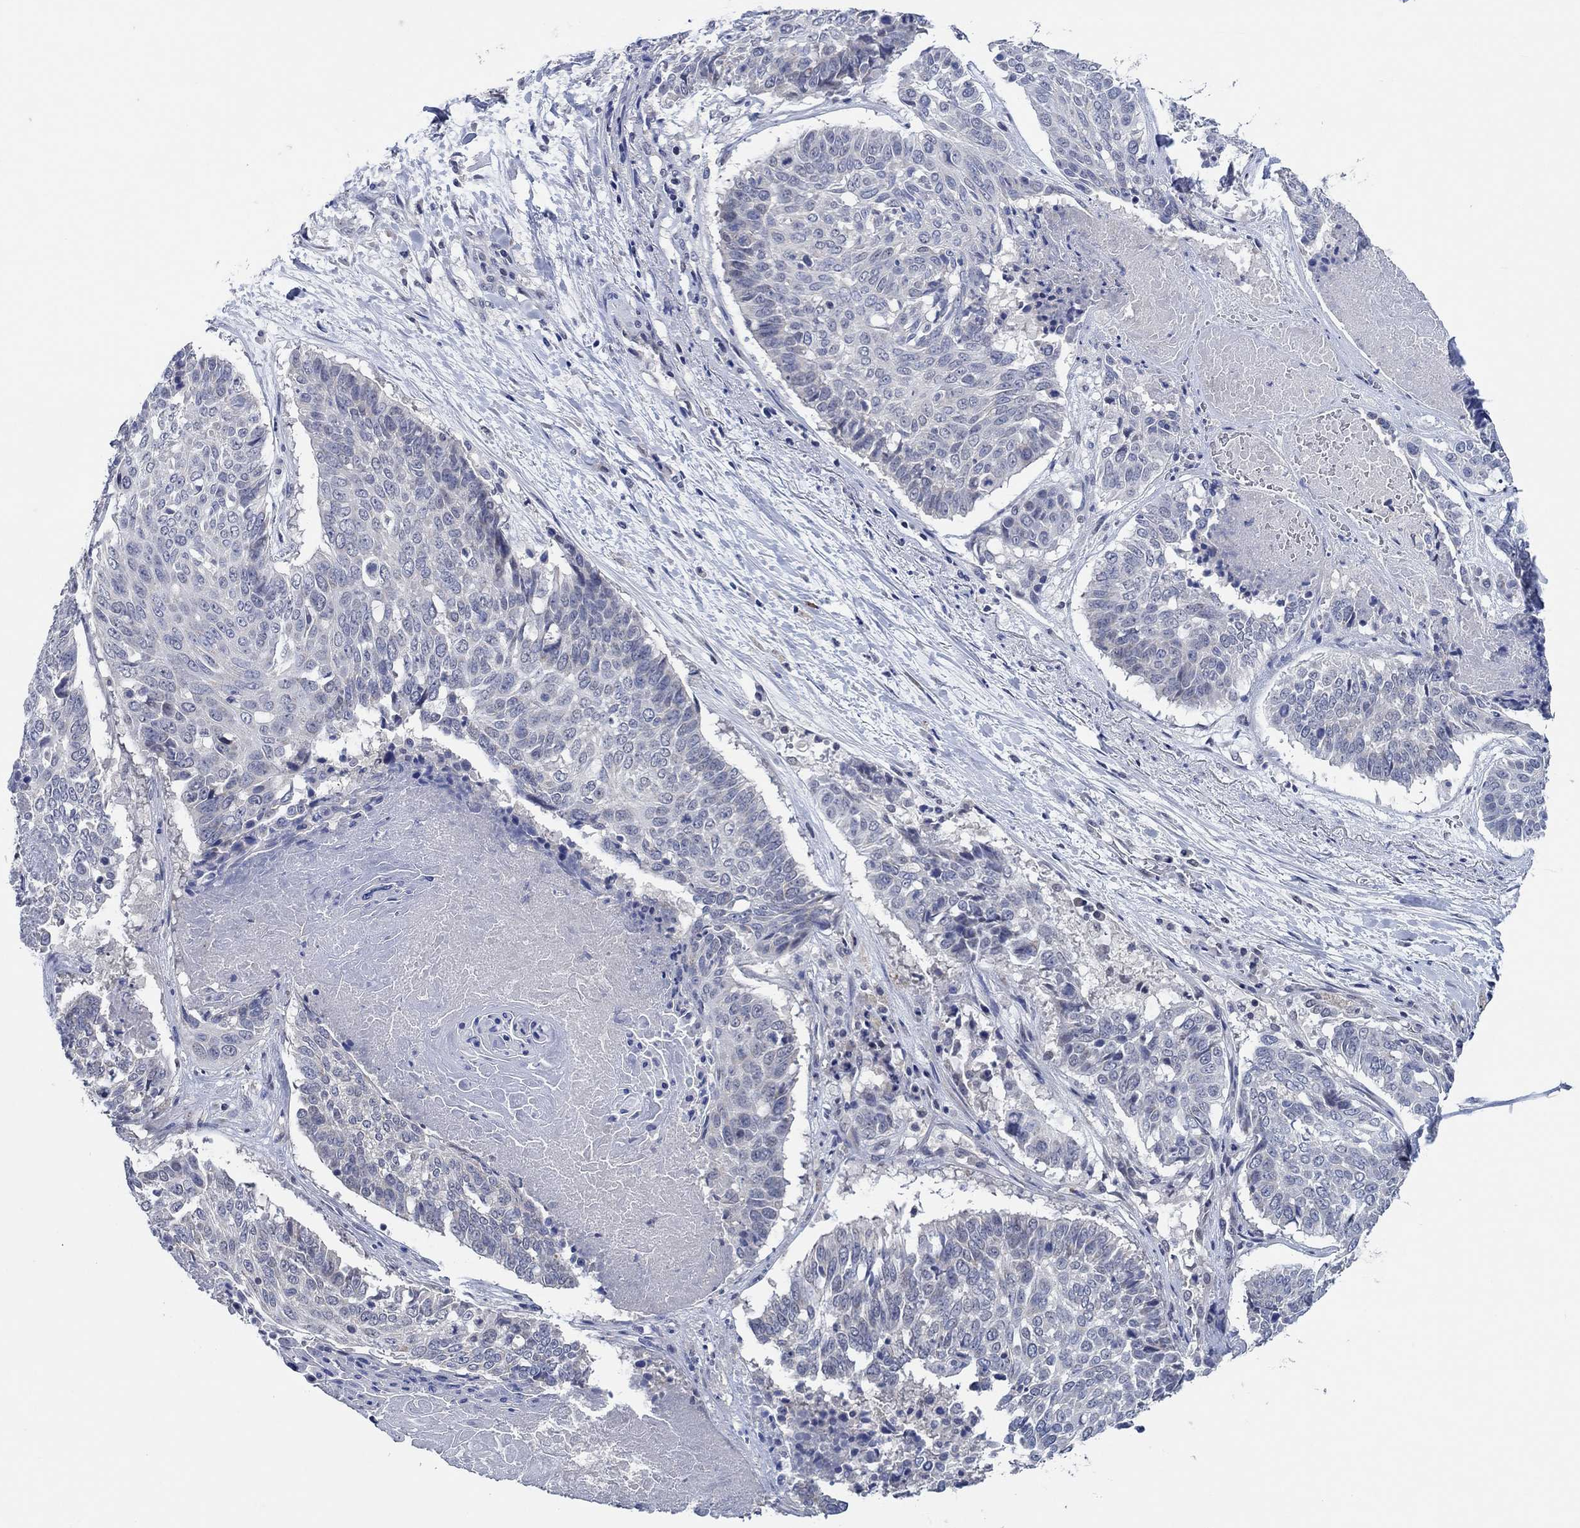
{"staining": {"intensity": "negative", "quantity": "none", "location": "none"}, "tissue": "lung cancer", "cell_type": "Tumor cells", "image_type": "cancer", "snomed": [{"axis": "morphology", "description": "Squamous cell carcinoma, NOS"}, {"axis": "topography", "description": "Lung"}], "caption": "IHC of lung cancer displays no staining in tumor cells.", "gene": "PRRT3", "patient": {"sex": "male", "age": 64}}